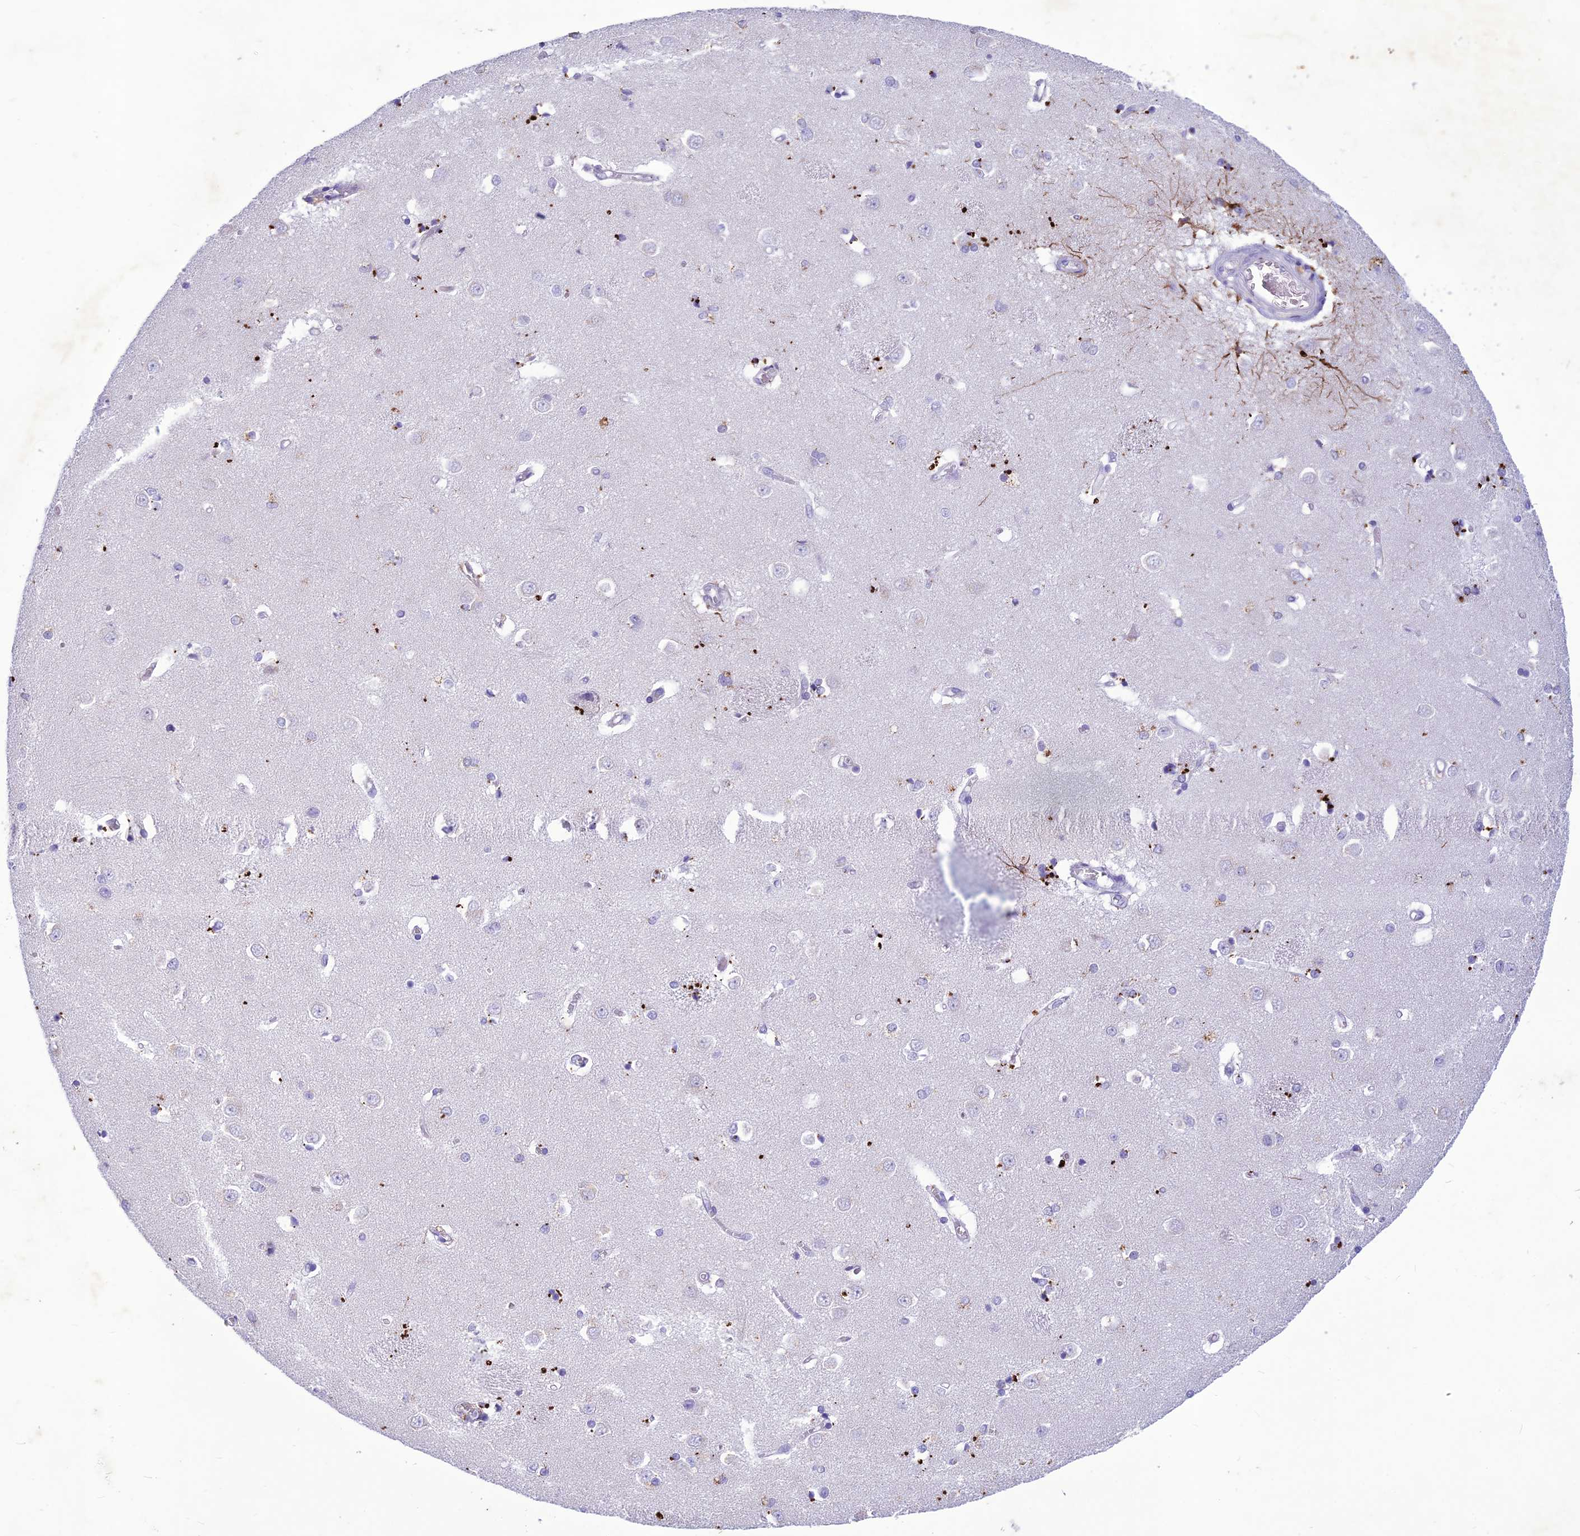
{"staining": {"intensity": "strong", "quantity": "<25%", "location": "cytoplasmic/membranous"}, "tissue": "caudate", "cell_type": "Glial cells", "image_type": "normal", "snomed": [{"axis": "morphology", "description": "Normal tissue, NOS"}, {"axis": "topography", "description": "Lateral ventricle wall"}], "caption": "Immunohistochemical staining of unremarkable caudate shows <25% levels of strong cytoplasmic/membranous protein positivity in approximately <25% of glial cells.", "gene": "IFT172", "patient": {"sex": "male", "age": 37}}